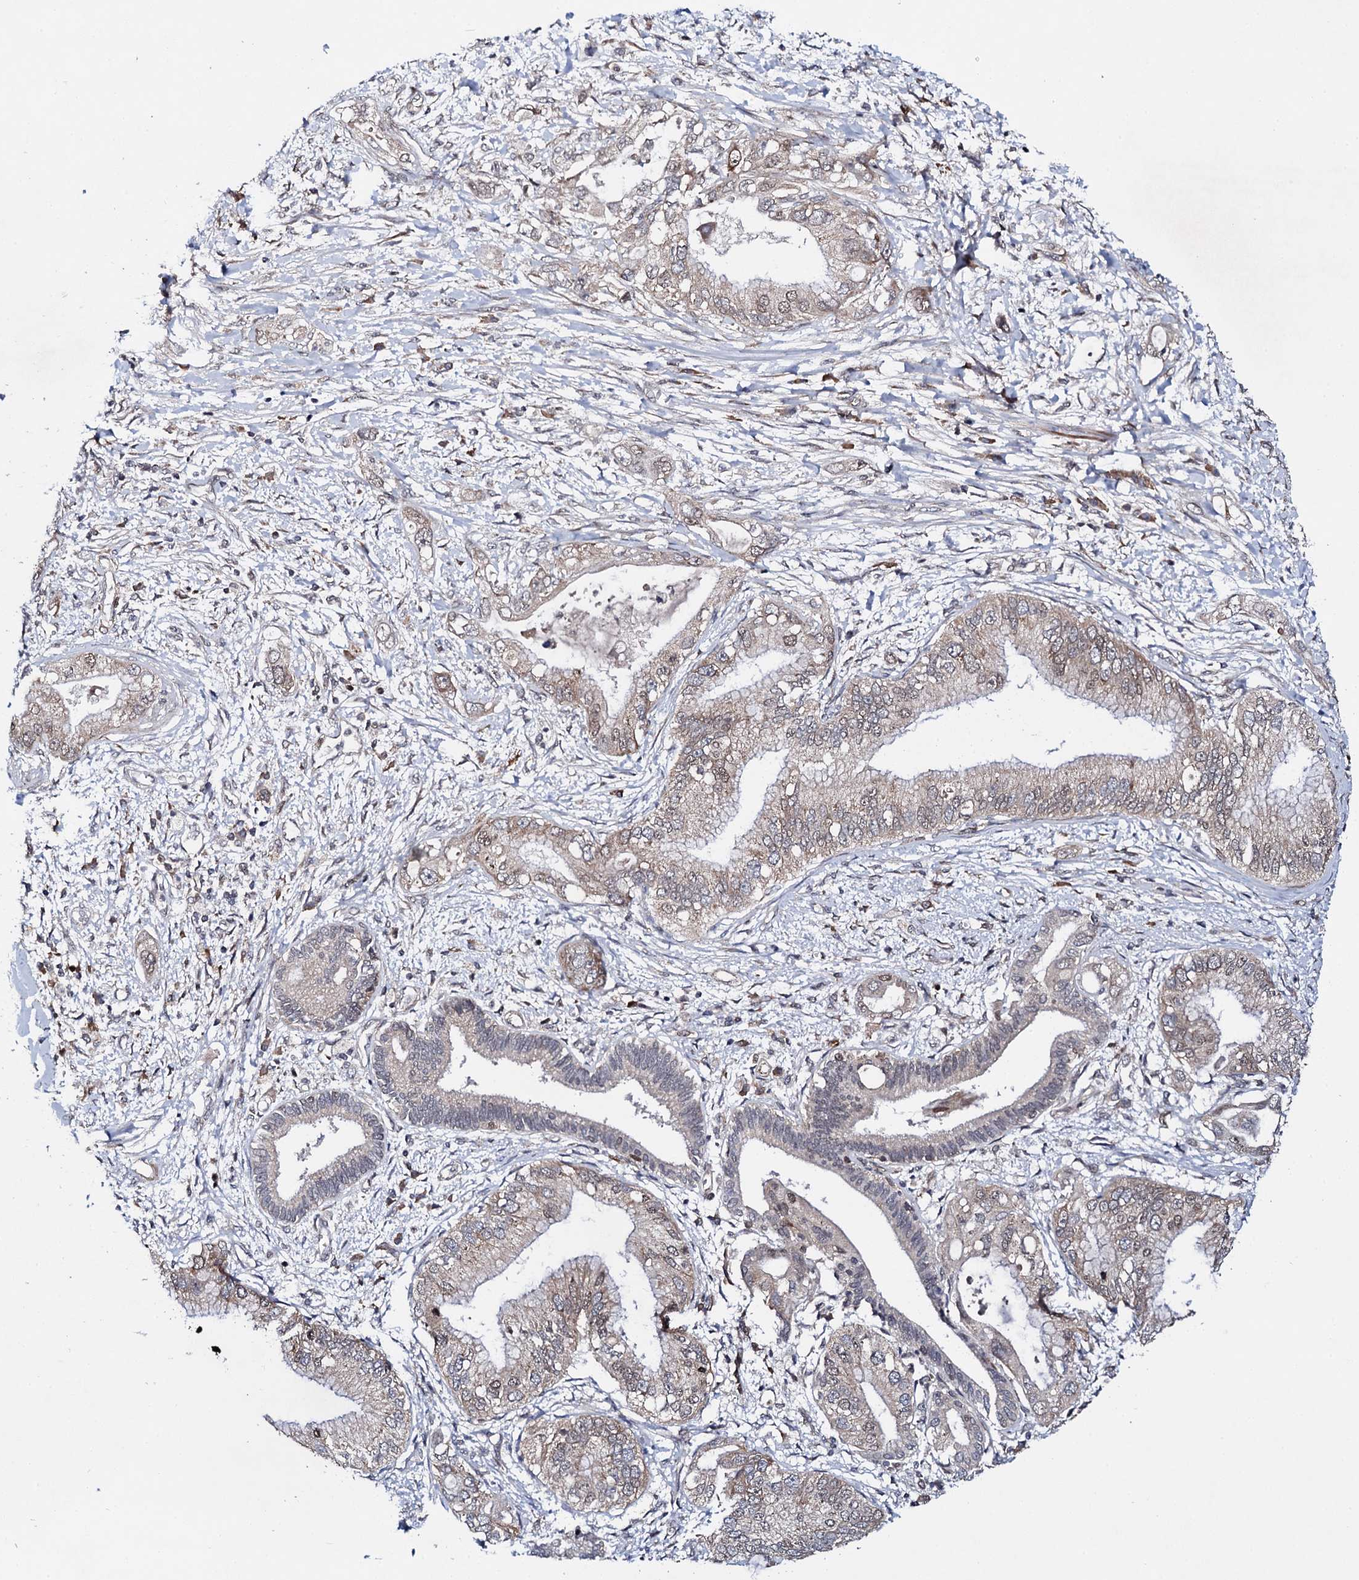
{"staining": {"intensity": "weak", "quantity": "<25%", "location": "nuclear"}, "tissue": "pancreatic cancer", "cell_type": "Tumor cells", "image_type": "cancer", "snomed": [{"axis": "morphology", "description": "Inflammation, NOS"}, {"axis": "morphology", "description": "Adenocarcinoma, NOS"}, {"axis": "topography", "description": "Pancreas"}], "caption": "Micrograph shows no protein staining in tumor cells of pancreatic adenocarcinoma tissue.", "gene": "FAM111A", "patient": {"sex": "female", "age": 56}}